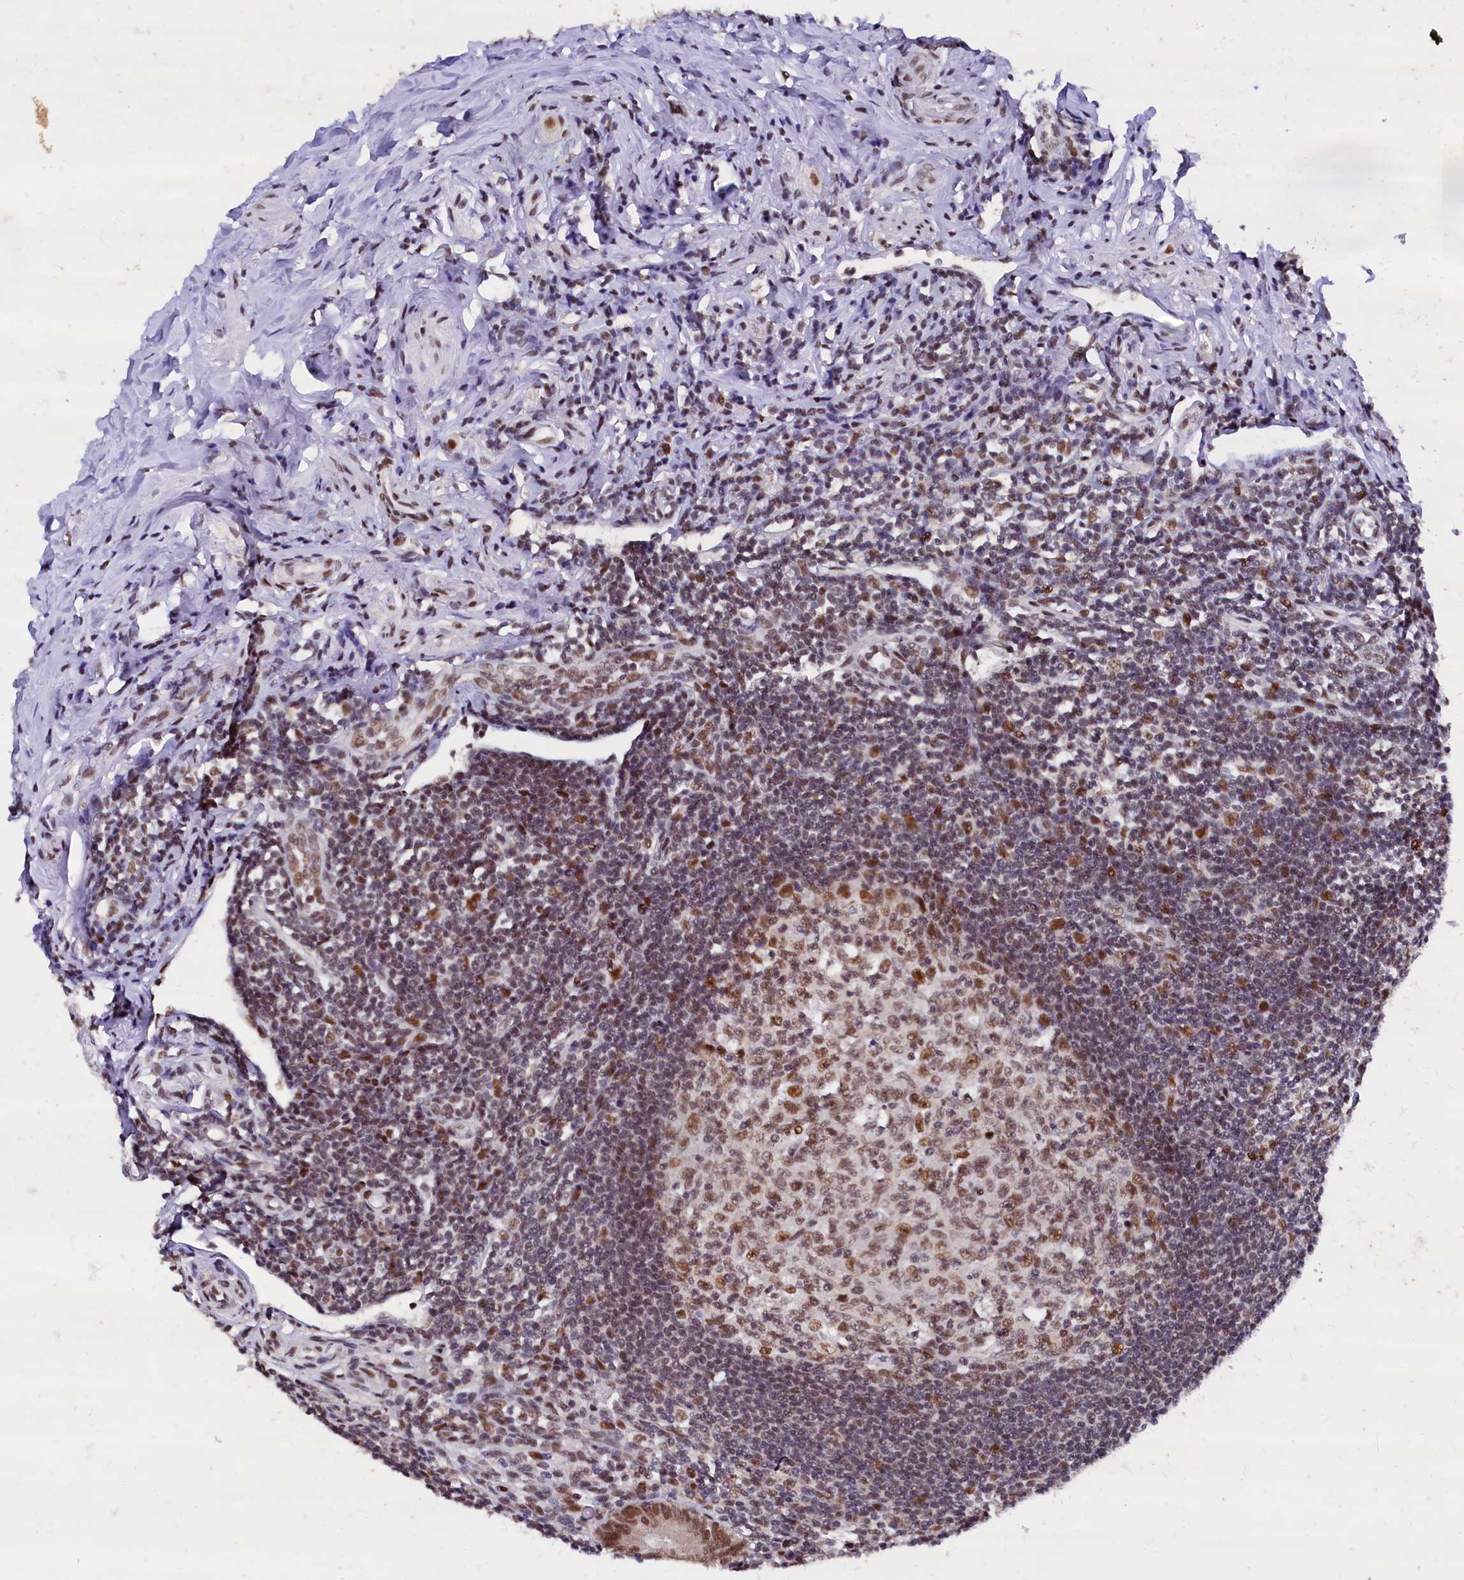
{"staining": {"intensity": "moderate", "quantity": ">75%", "location": "nuclear"}, "tissue": "appendix", "cell_type": "Glandular cells", "image_type": "normal", "snomed": [{"axis": "morphology", "description": "Normal tissue, NOS"}, {"axis": "topography", "description": "Appendix"}], "caption": "High-magnification brightfield microscopy of normal appendix stained with DAB (3,3'-diaminobenzidine) (brown) and counterstained with hematoxylin (blue). glandular cells exhibit moderate nuclear staining is present in about>75% of cells. (DAB (3,3'-diaminobenzidine) IHC, brown staining for protein, blue staining for nuclei).", "gene": "CPSF7", "patient": {"sex": "female", "age": 33}}